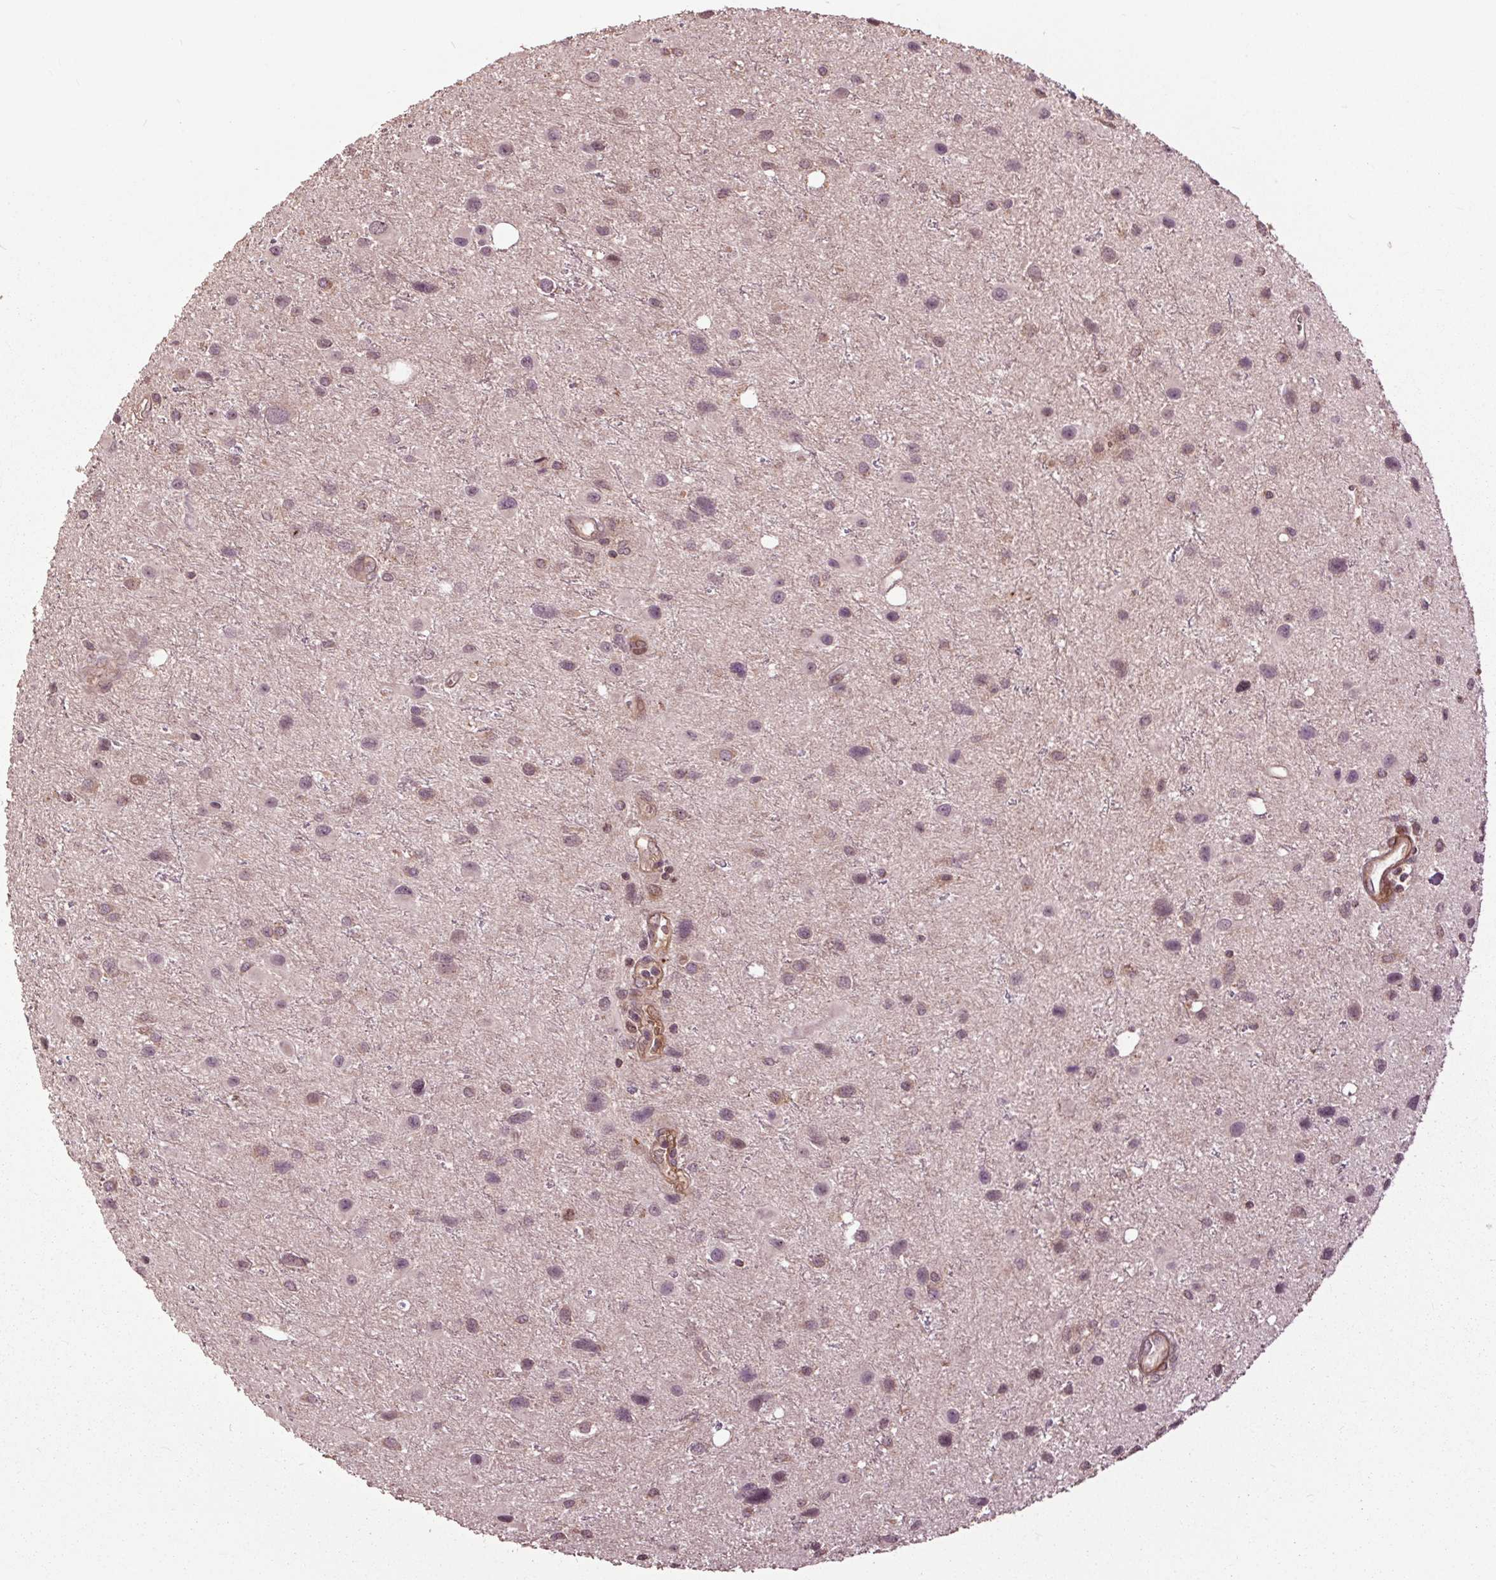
{"staining": {"intensity": "weak", "quantity": "25%-75%", "location": "nuclear"}, "tissue": "glioma", "cell_type": "Tumor cells", "image_type": "cancer", "snomed": [{"axis": "morphology", "description": "Glioma, malignant, Low grade"}, {"axis": "topography", "description": "Brain"}], "caption": "Glioma stained with DAB IHC reveals low levels of weak nuclear positivity in approximately 25%-75% of tumor cells. (DAB IHC with brightfield microscopy, high magnification).", "gene": "CEP95", "patient": {"sex": "female", "age": 32}}